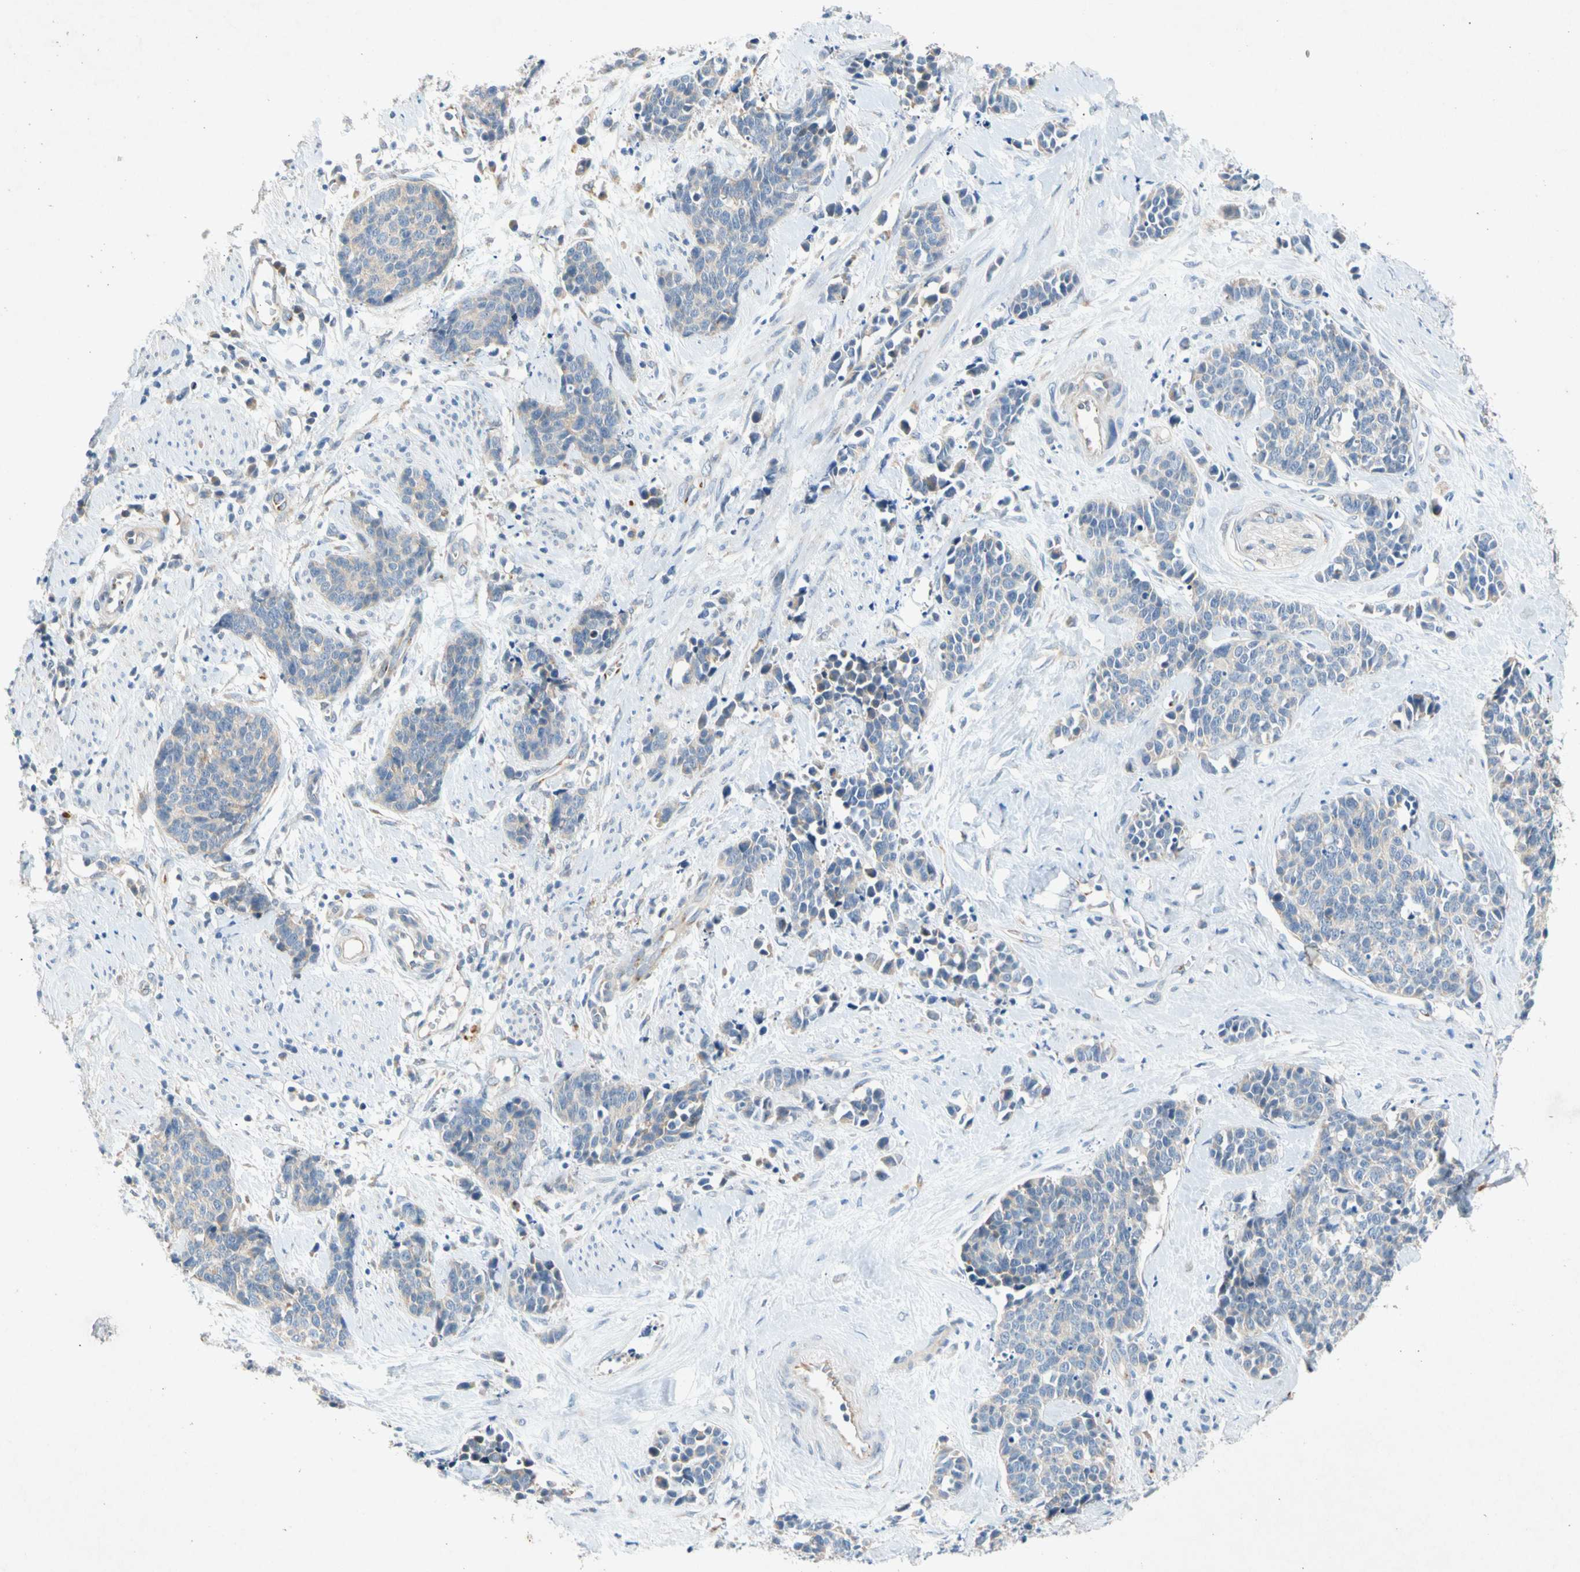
{"staining": {"intensity": "negative", "quantity": "none", "location": "none"}, "tissue": "cervical cancer", "cell_type": "Tumor cells", "image_type": "cancer", "snomed": [{"axis": "morphology", "description": "Squamous cell carcinoma, NOS"}, {"axis": "topography", "description": "Cervix"}], "caption": "This photomicrograph is of cervical squamous cell carcinoma stained with IHC to label a protein in brown with the nuclei are counter-stained blue. There is no positivity in tumor cells.", "gene": "GASK1B", "patient": {"sex": "female", "age": 35}}